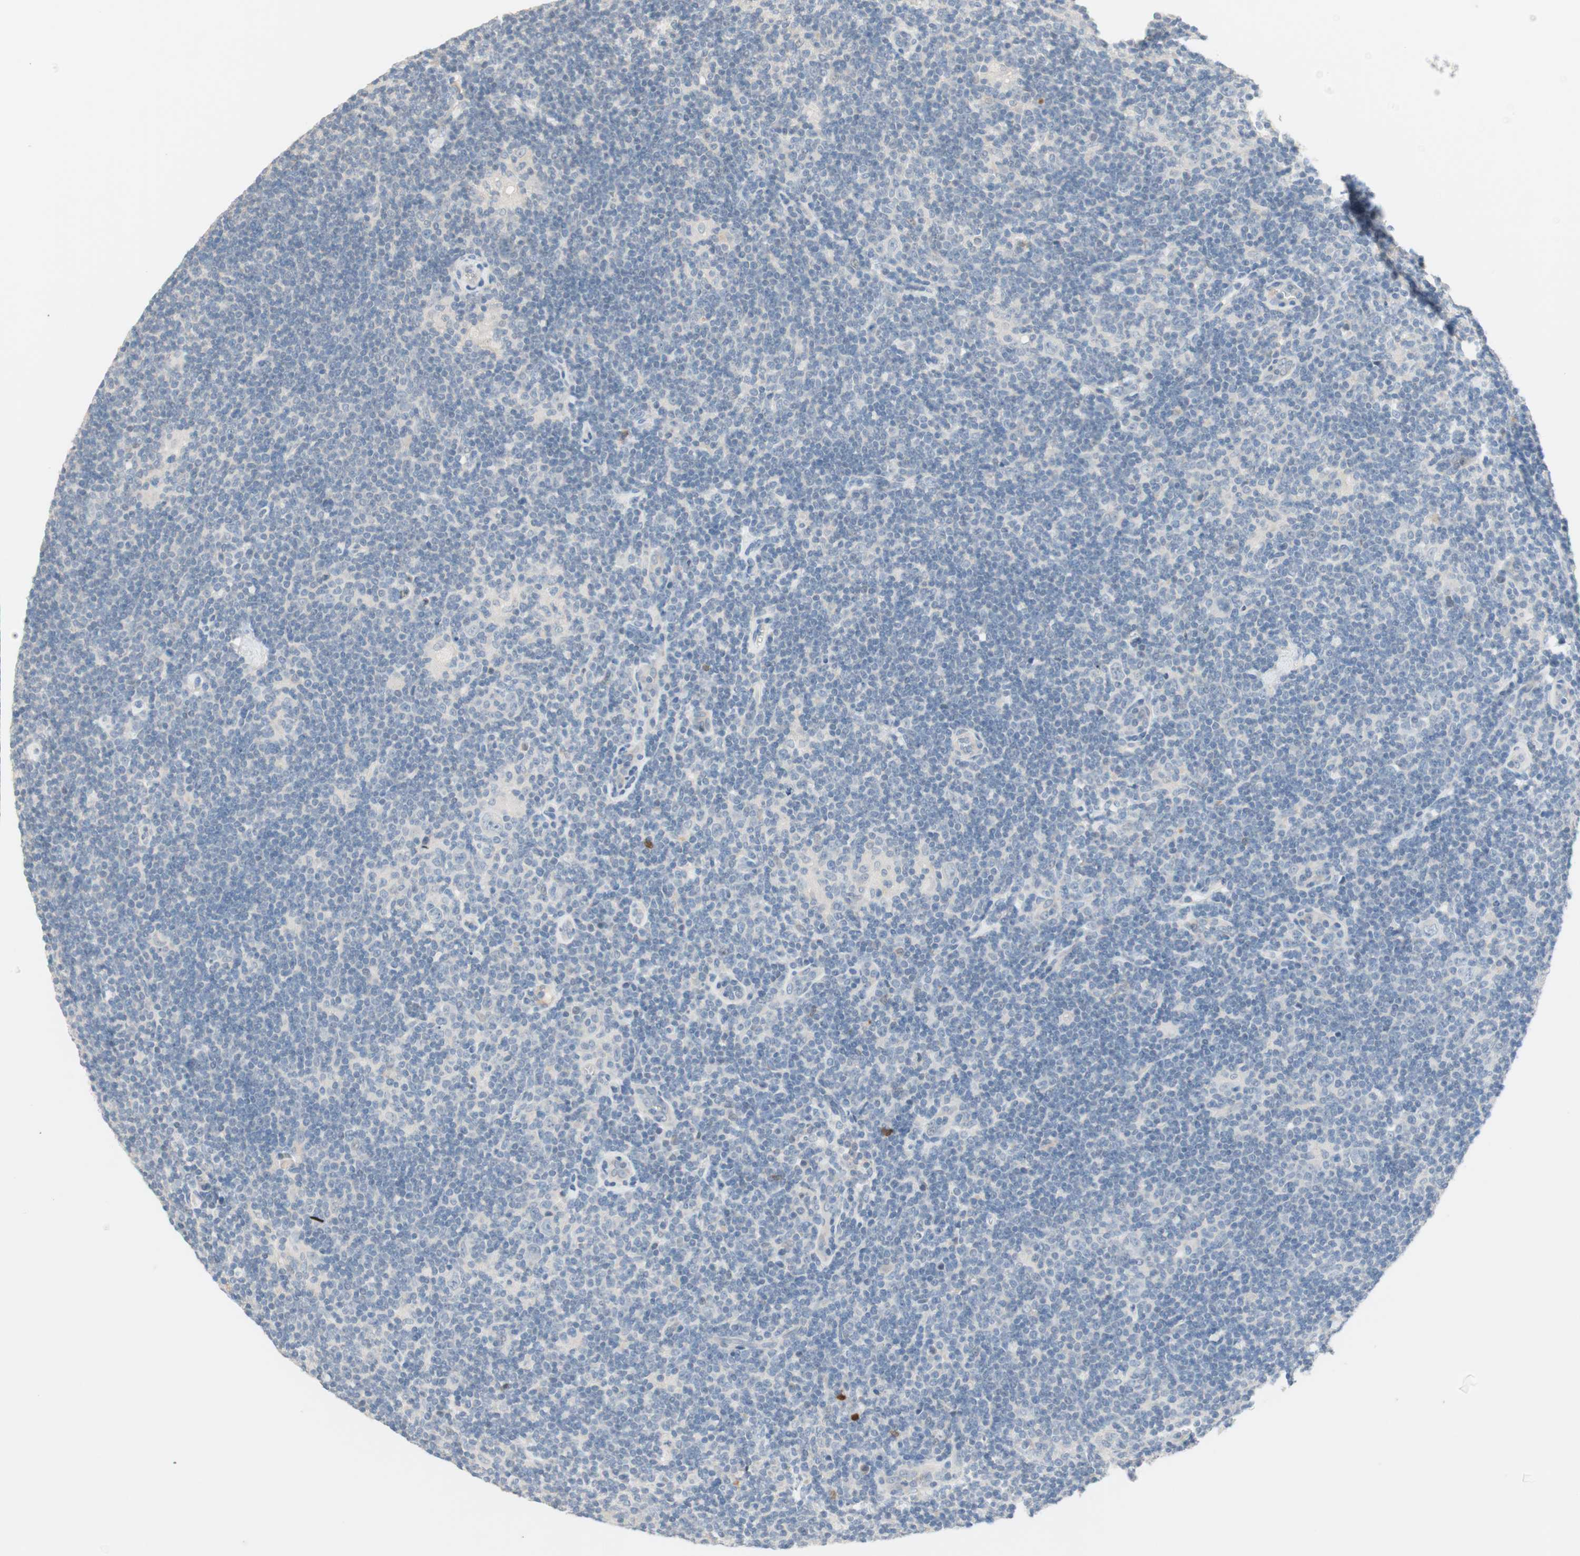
{"staining": {"intensity": "negative", "quantity": "none", "location": "none"}, "tissue": "lymphoma", "cell_type": "Tumor cells", "image_type": "cancer", "snomed": [{"axis": "morphology", "description": "Hodgkin's disease, NOS"}, {"axis": "topography", "description": "Lymph node"}], "caption": "The histopathology image exhibits no significant expression in tumor cells of Hodgkin's disease.", "gene": "PDZK1", "patient": {"sex": "female", "age": 57}}